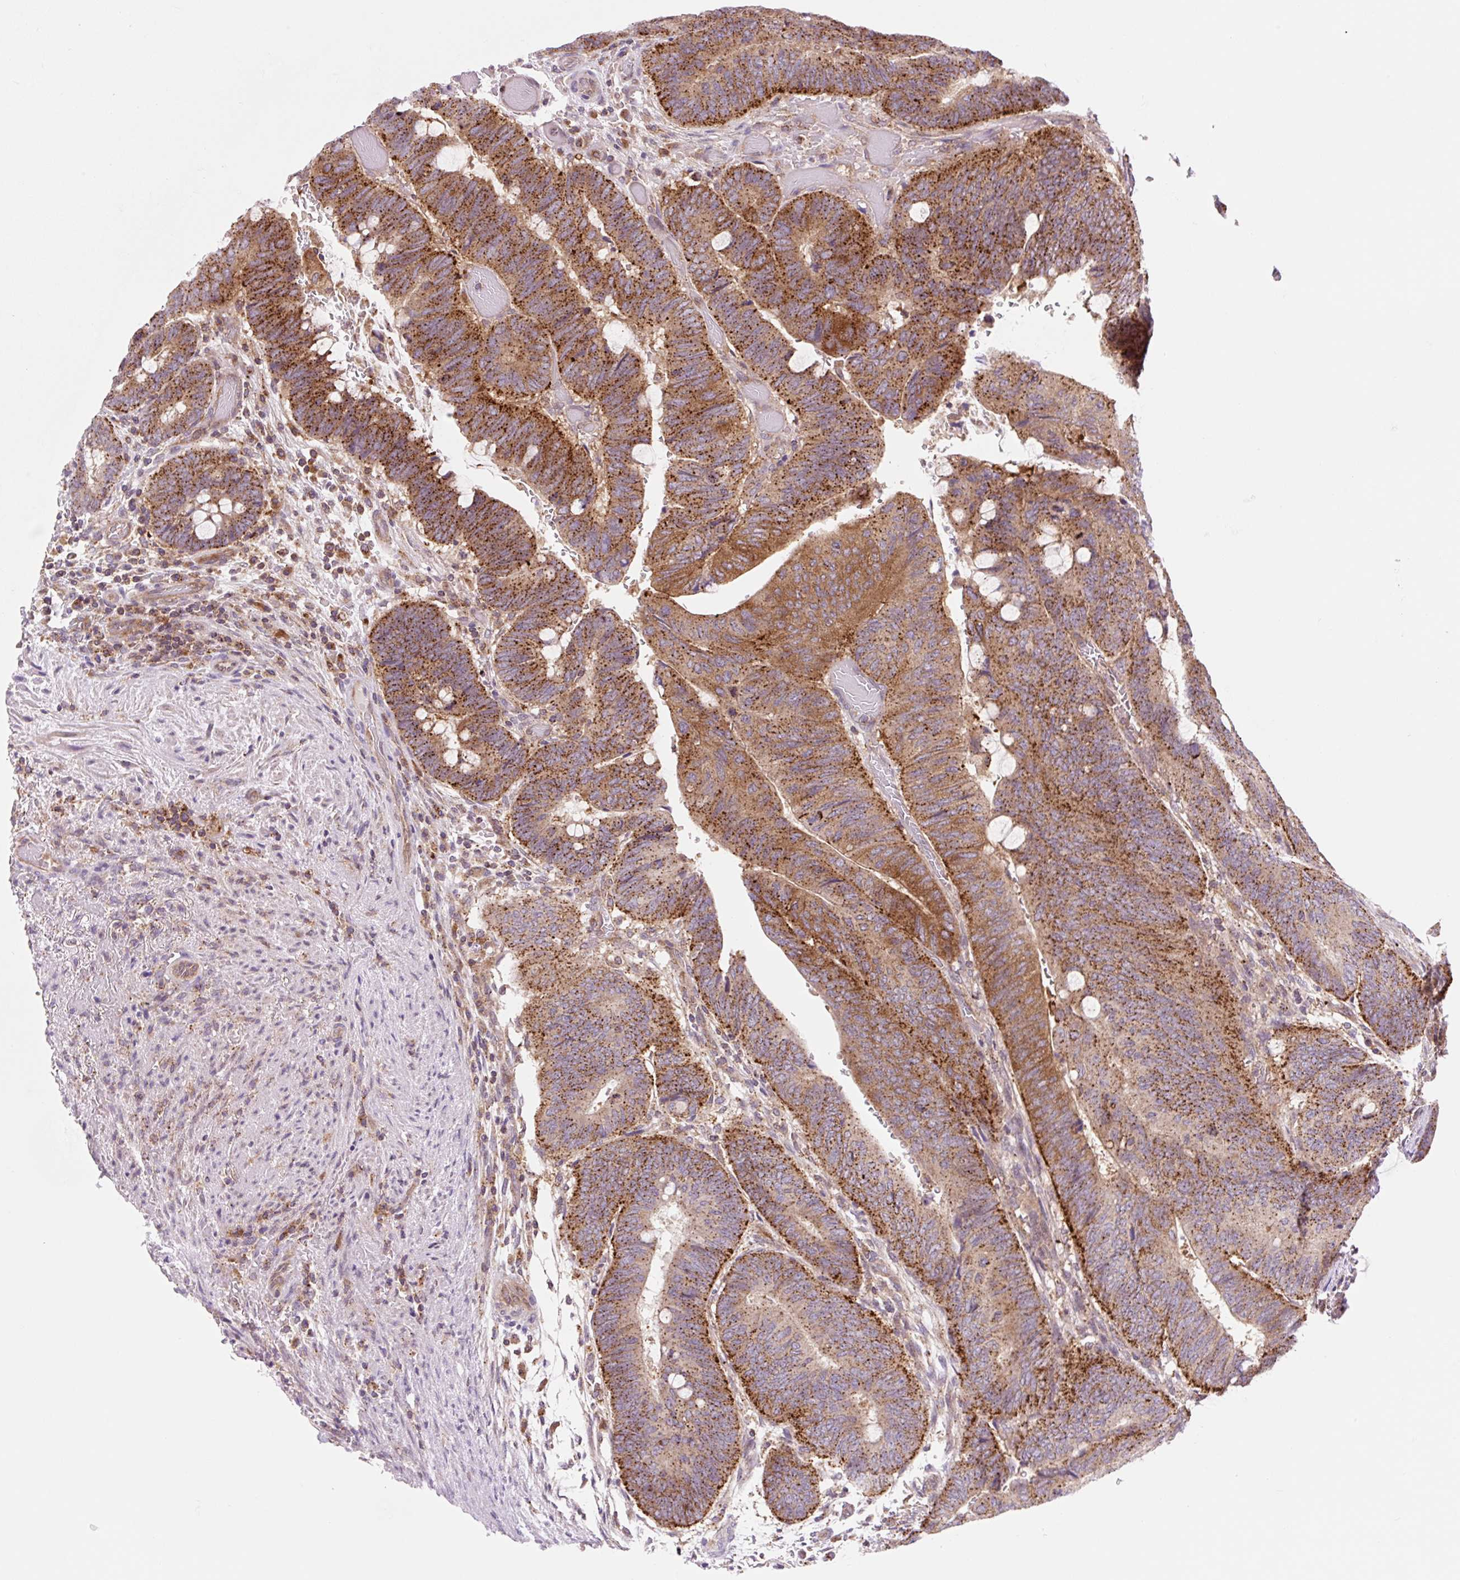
{"staining": {"intensity": "strong", "quantity": ">75%", "location": "cytoplasmic/membranous"}, "tissue": "colorectal cancer", "cell_type": "Tumor cells", "image_type": "cancer", "snomed": [{"axis": "morphology", "description": "Normal tissue, NOS"}, {"axis": "morphology", "description": "Adenocarcinoma, NOS"}, {"axis": "topography", "description": "Rectum"}, {"axis": "topography", "description": "Peripheral nerve tissue"}], "caption": "Human adenocarcinoma (colorectal) stained with a brown dye displays strong cytoplasmic/membranous positive expression in approximately >75% of tumor cells.", "gene": "VPS4A", "patient": {"sex": "male", "age": 92}}